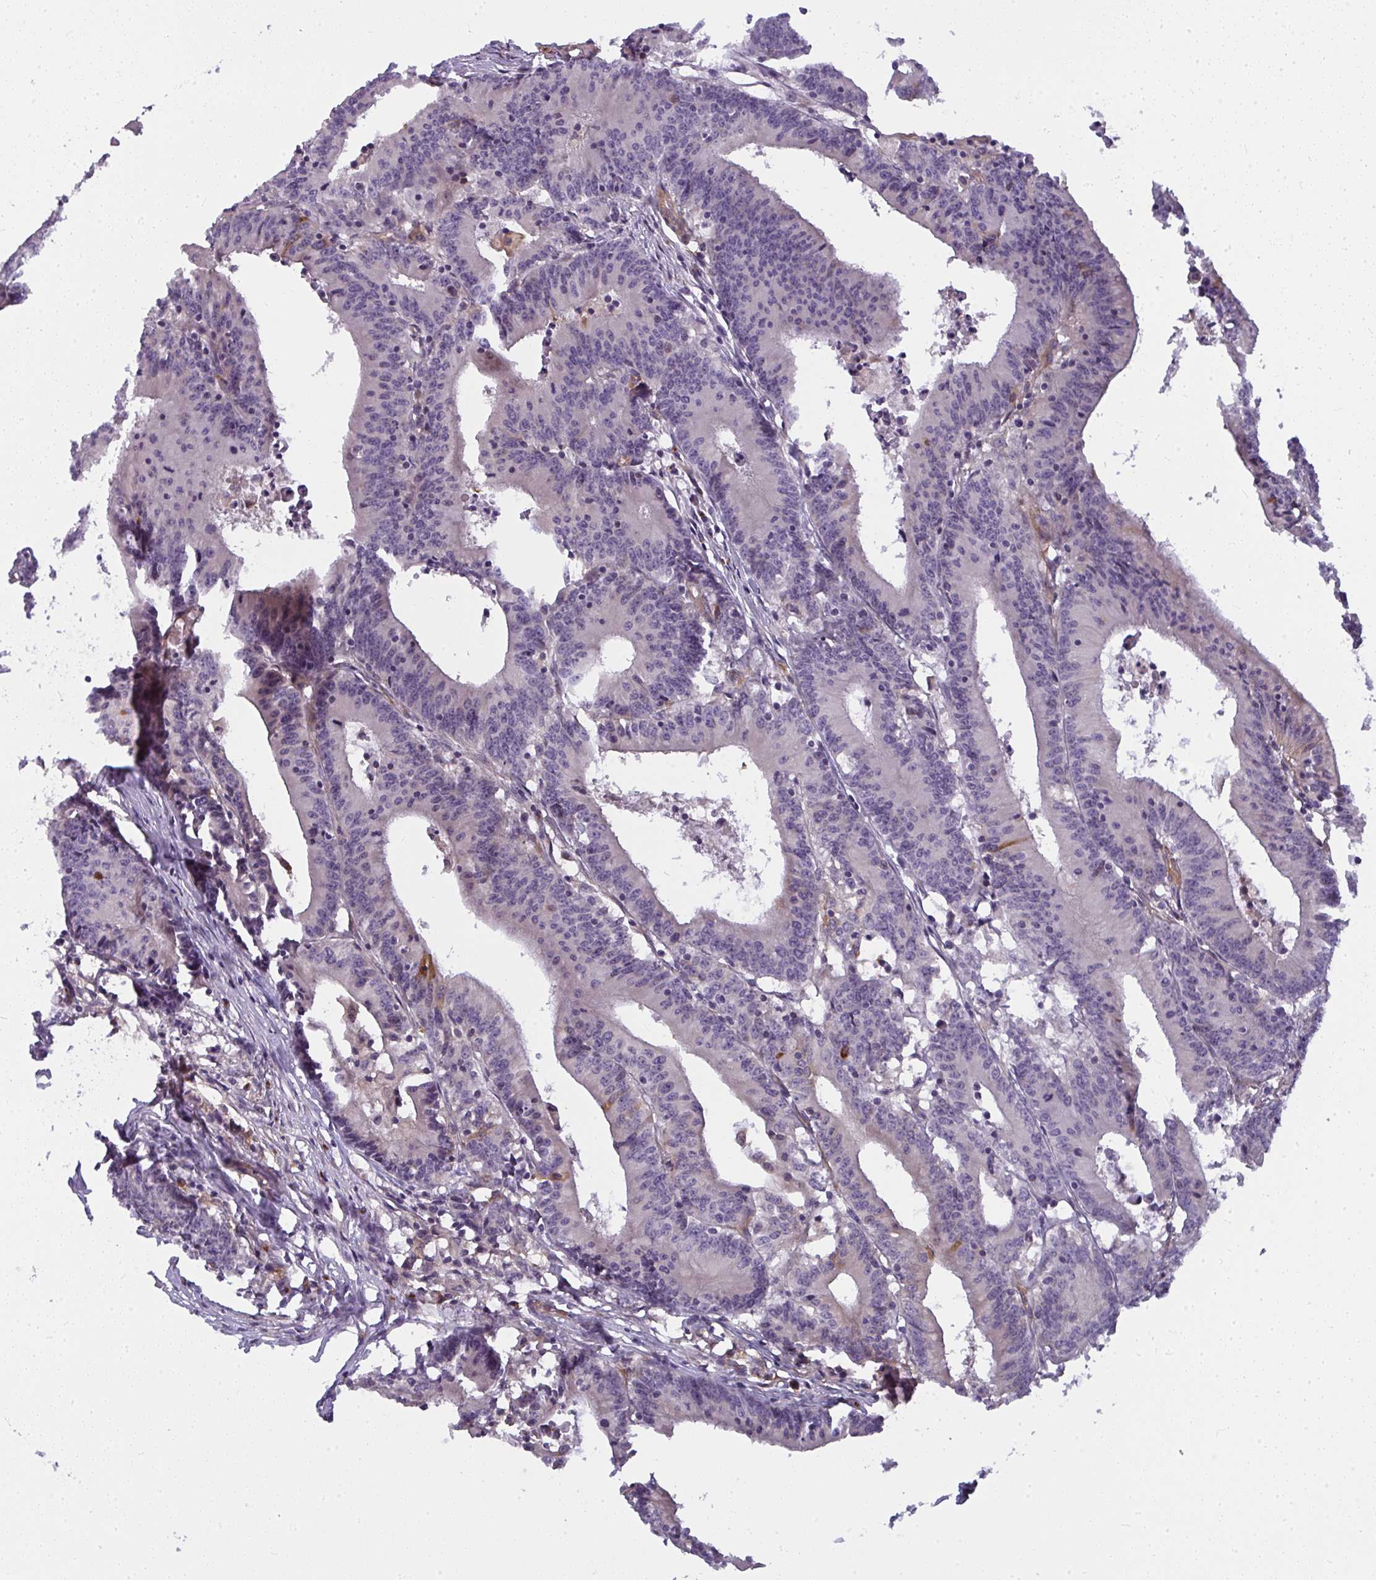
{"staining": {"intensity": "weak", "quantity": "<25%", "location": "cytoplasmic/membranous"}, "tissue": "colorectal cancer", "cell_type": "Tumor cells", "image_type": "cancer", "snomed": [{"axis": "morphology", "description": "Adenocarcinoma, NOS"}, {"axis": "topography", "description": "Colon"}], "caption": "A high-resolution histopathology image shows immunohistochemistry (IHC) staining of colorectal adenocarcinoma, which demonstrates no significant positivity in tumor cells.", "gene": "IFIT3", "patient": {"sex": "female", "age": 78}}